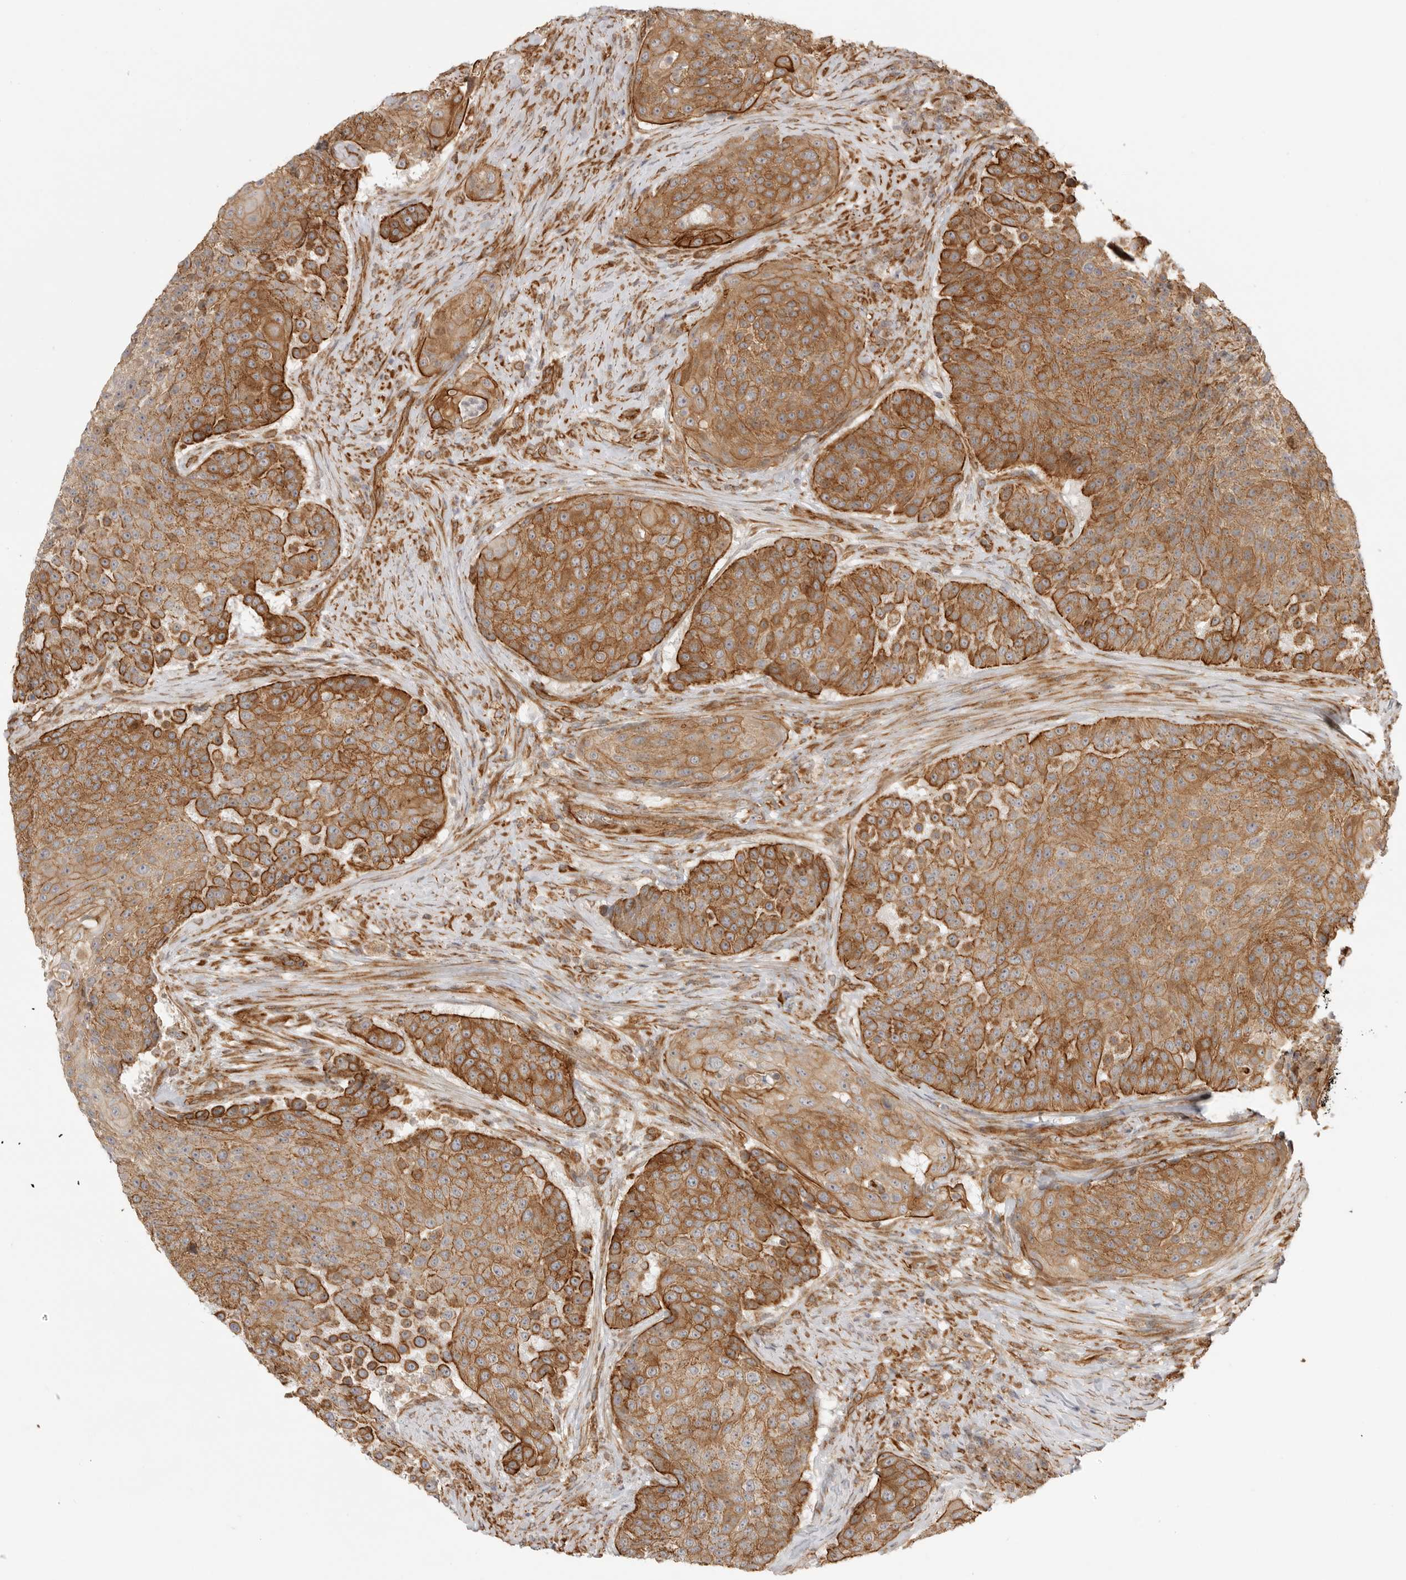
{"staining": {"intensity": "moderate", "quantity": ">75%", "location": "cytoplasmic/membranous"}, "tissue": "urothelial cancer", "cell_type": "Tumor cells", "image_type": "cancer", "snomed": [{"axis": "morphology", "description": "Urothelial carcinoma, High grade"}, {"axis": "topography", "description": "Urinary bladder"}], "caption": "This is an image of immunohistochemistry (IHC) staining of high-grade urothelial carcinoma, which shows moderate expression in the cytoplasmic/membranous of tumor cells.", "gene": "ATOH7", "patient": {"sex": "female", "age": 63}}